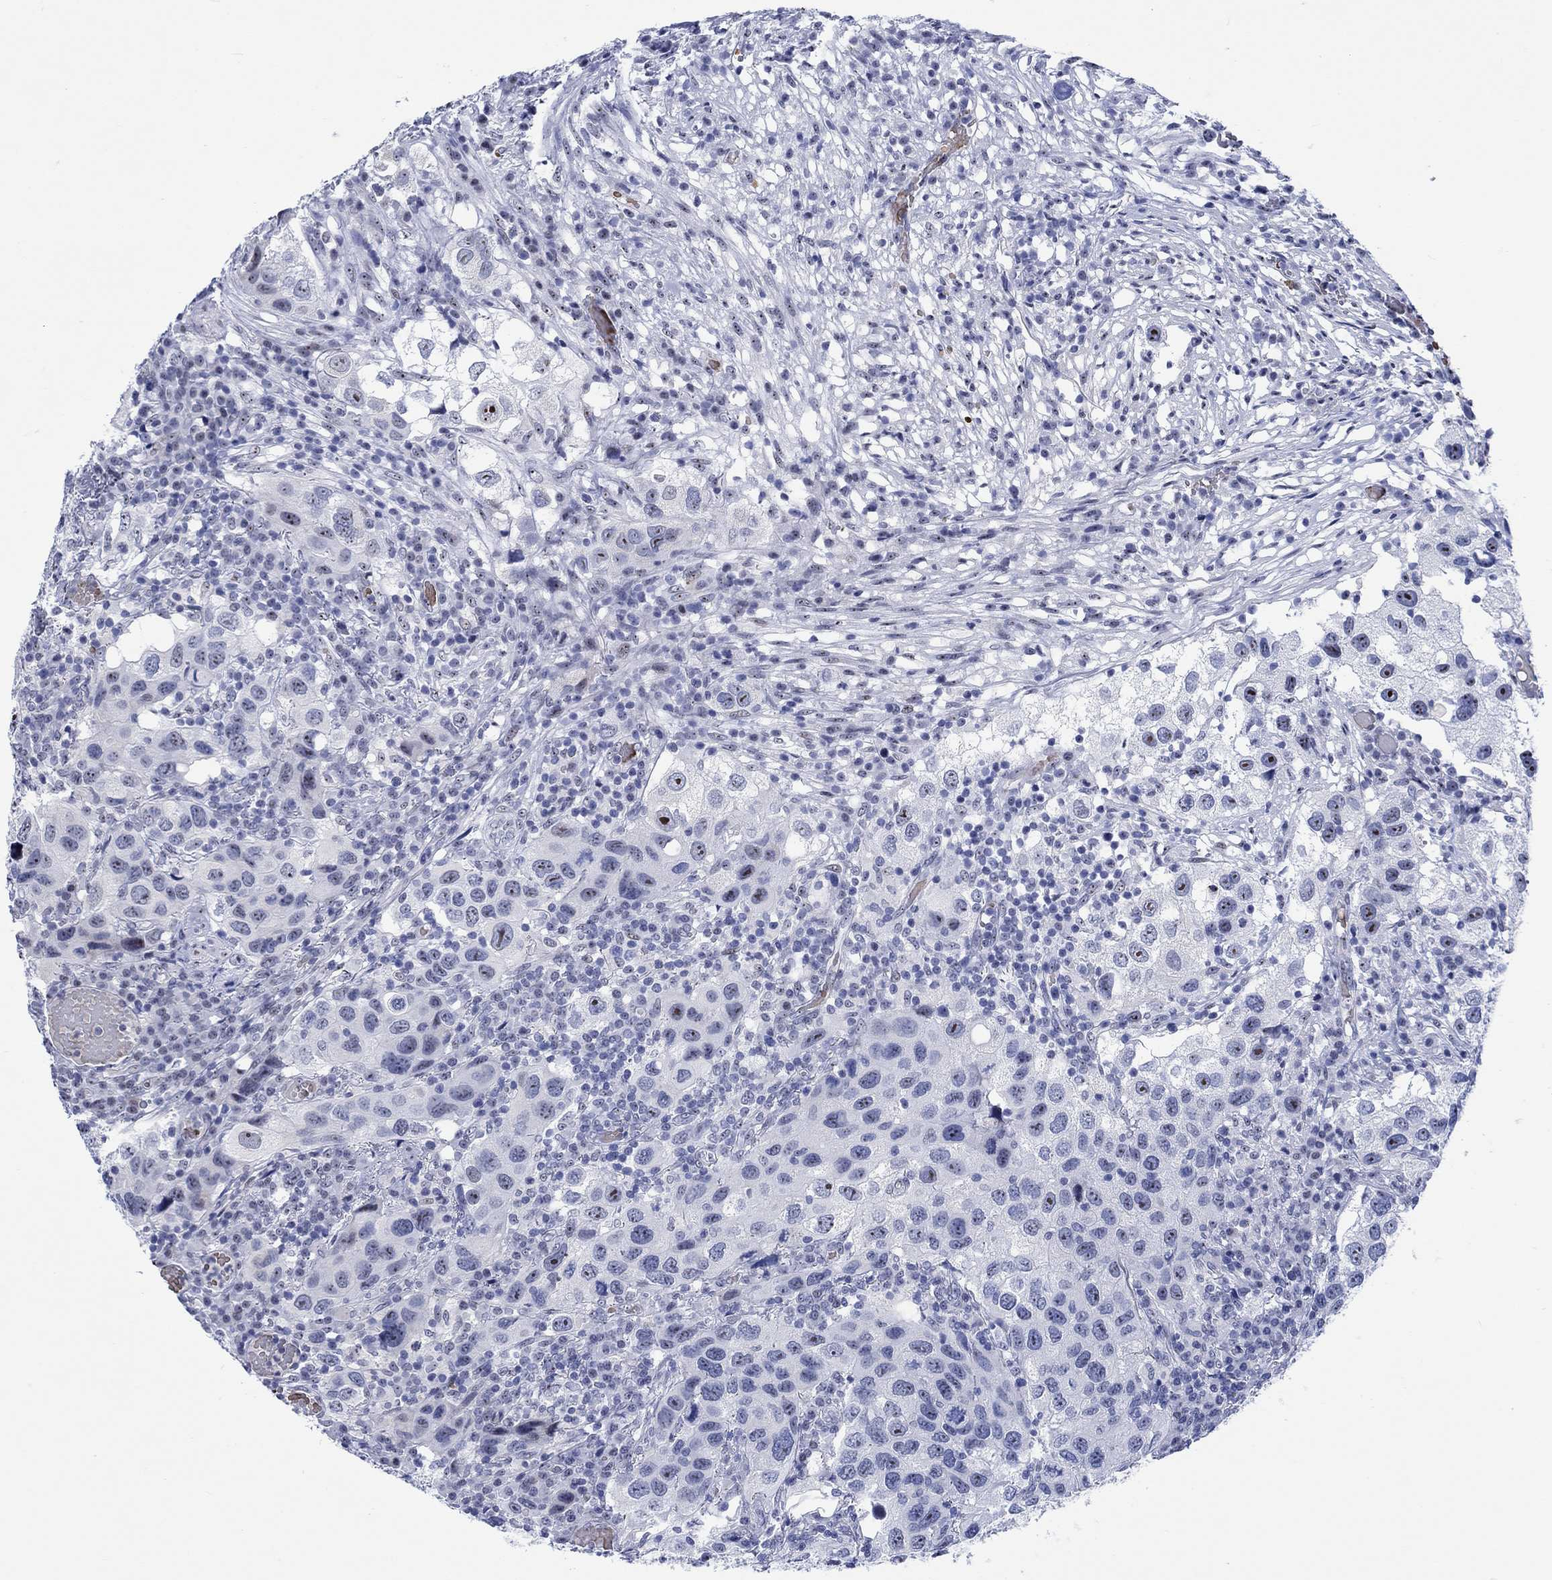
{"staining": {"intensity": "strong", "quantity": "<25%", "location": "nuclear"}, "tissue": "urothelial cancer", "cell_type": "Tumor cells", "image_type": "cancer", "snomed": [{"axis": "morphology", "description": "Urothelial carcinoma, High grade"}, {"axis": "topography", "description": "Urinary bladder"}], "caption": "Brown immunohistochemical staining in human urothelial cancer displays strong nuclear staining in approximately <25% of tumor cells.", "gene": "ZNF446", "patient": {"sex": "male", "age": 79}}